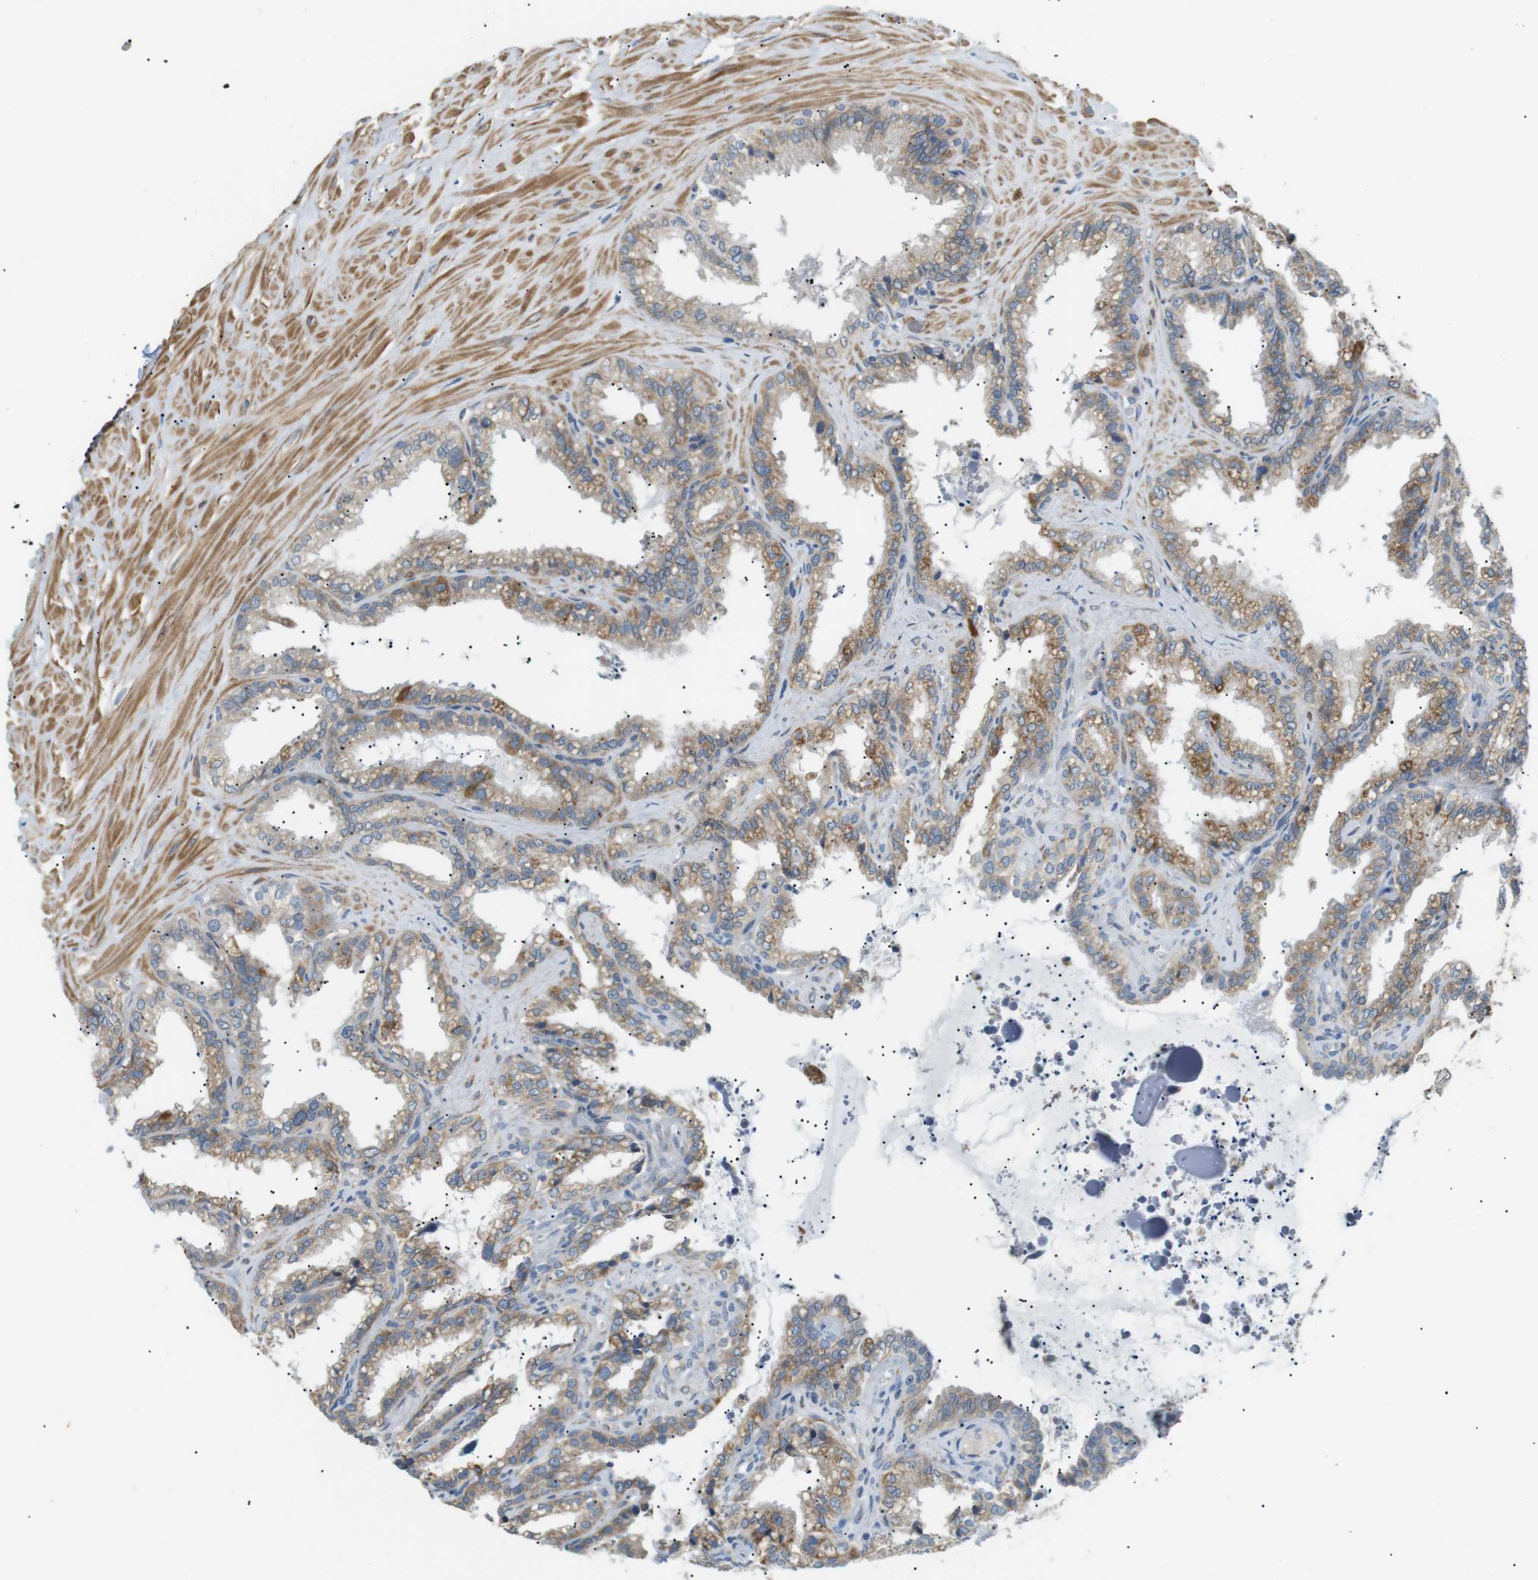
{"staining": {"intensity": "moderate", "quantity": "25%-75%", "location": "cytoplasmic/membranous"}, "tissue": "seminal vesicle", "cell_type": "Glandular cells", "image_type": "normal", "snomed": [{"axis": "morphology", "description": "Normal tissue, NOS"}, {"axis": "topography", "description": "Seminal veicle"}], "caption": "Immunohistochemistry (IHC) of benign seminal vesicle exhibits medium levels of moderate cytoplasmic/membranous positivity in about 25%-75% of glandular cells. The staining was performed using DAB (3,3'-diaminobenzidine), with brown indicating positive protein expression. Nuclei are stained blue with hematoxylin.", "gene": "MTARC2", "patient": {"sex": "male", "age": 64}}